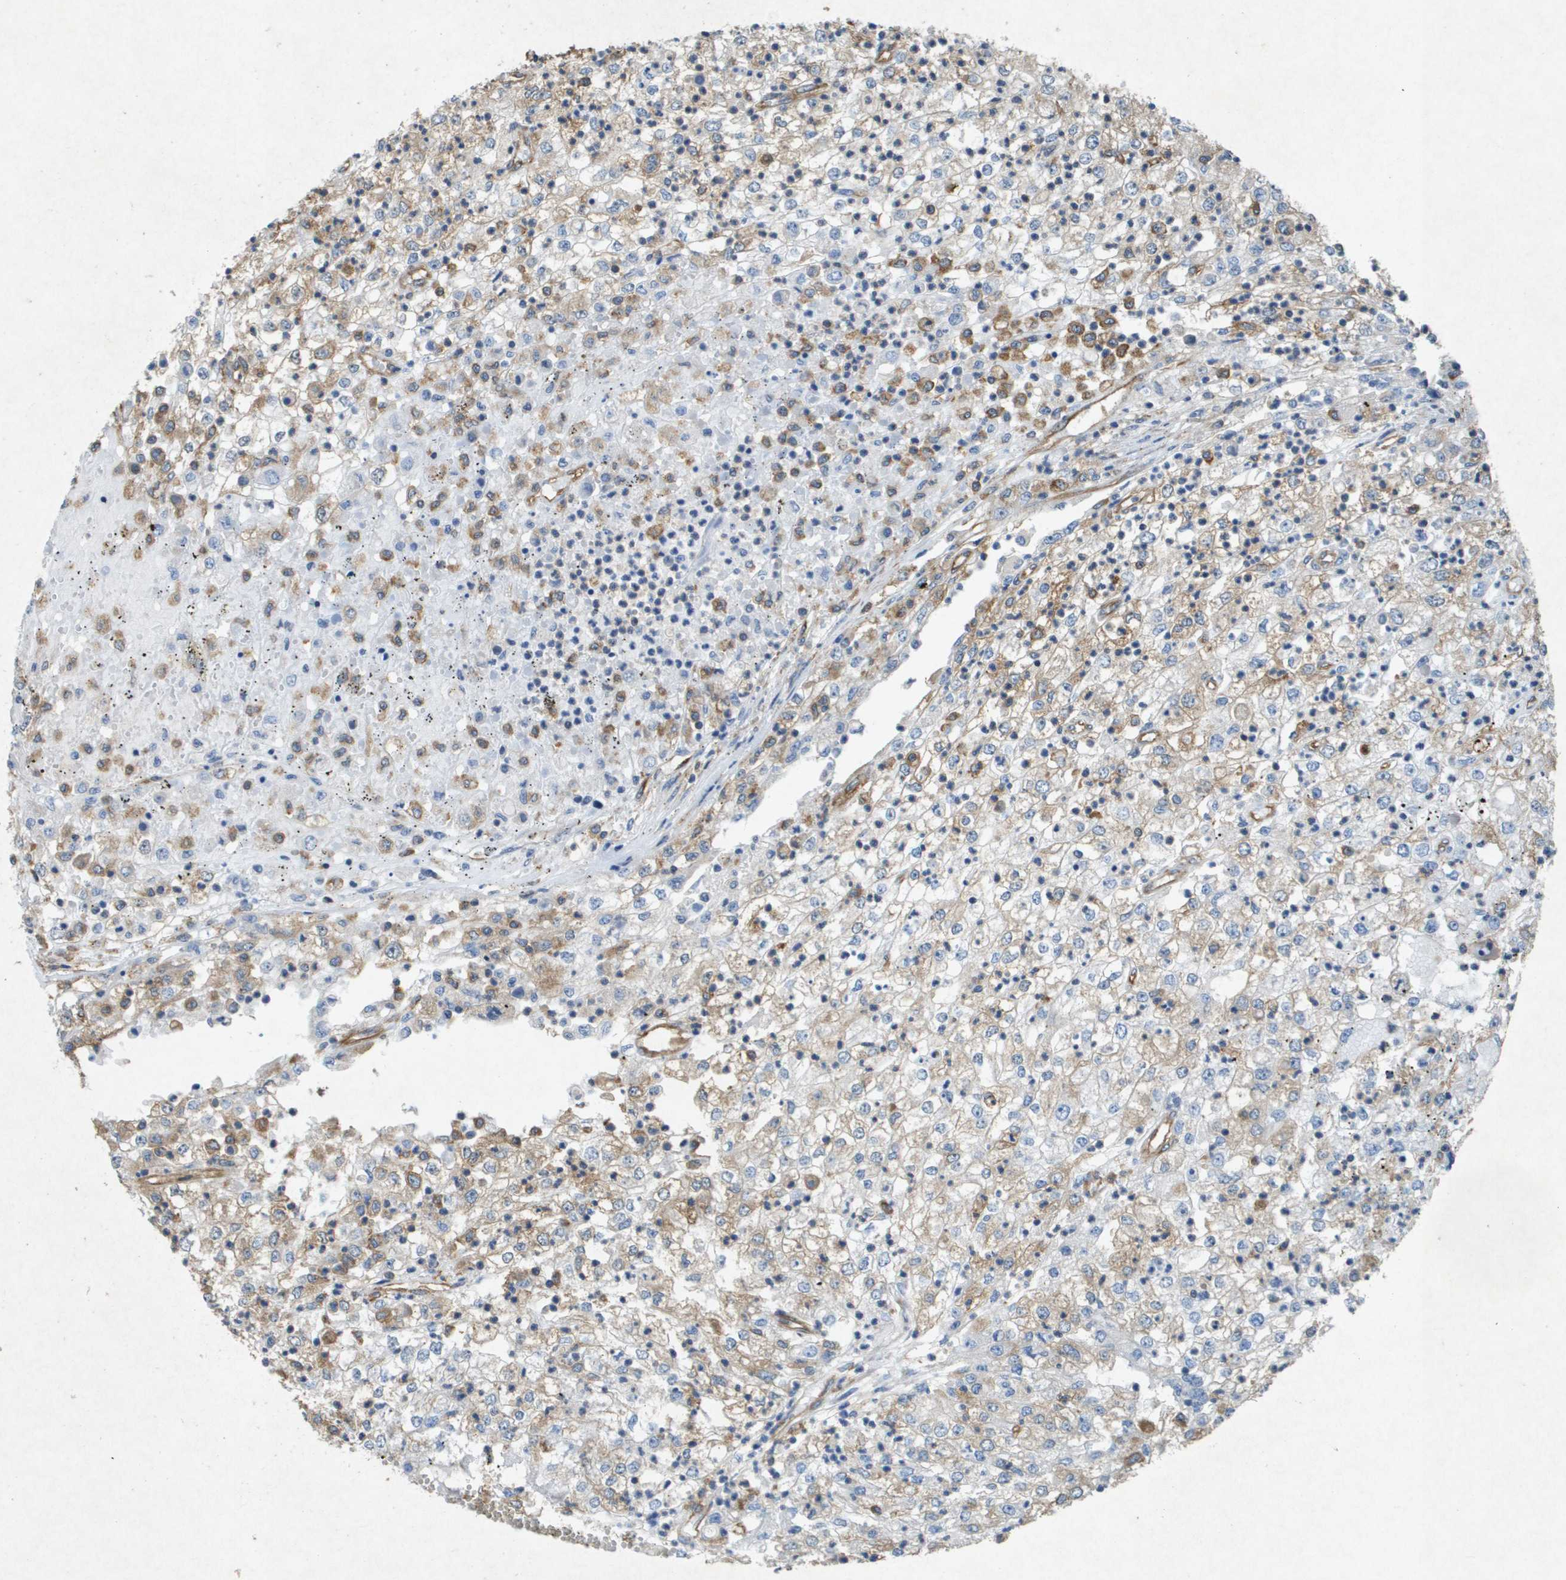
{"staining": {"intensity": "weak", "quantity": ">75%", "location": "cytoplasmic/membranous"}, "tissue": "renal cancer", "cell_type": "Tumor cells", "image_type": "cancer", "snomed": [{"axis": "morphology", "description": "Adenocarcinoma, NOS"}, {"axis": "topography", "description": "Kidney"}], "caption": "This is an image of immunohistochemistry staining of renal adenocarcinoma, which shows weak positivity in the cytoplasmic/membranous of tumor cells.", "gene": "PTPRT", "patient": {"sex": "female", "age": 54}}